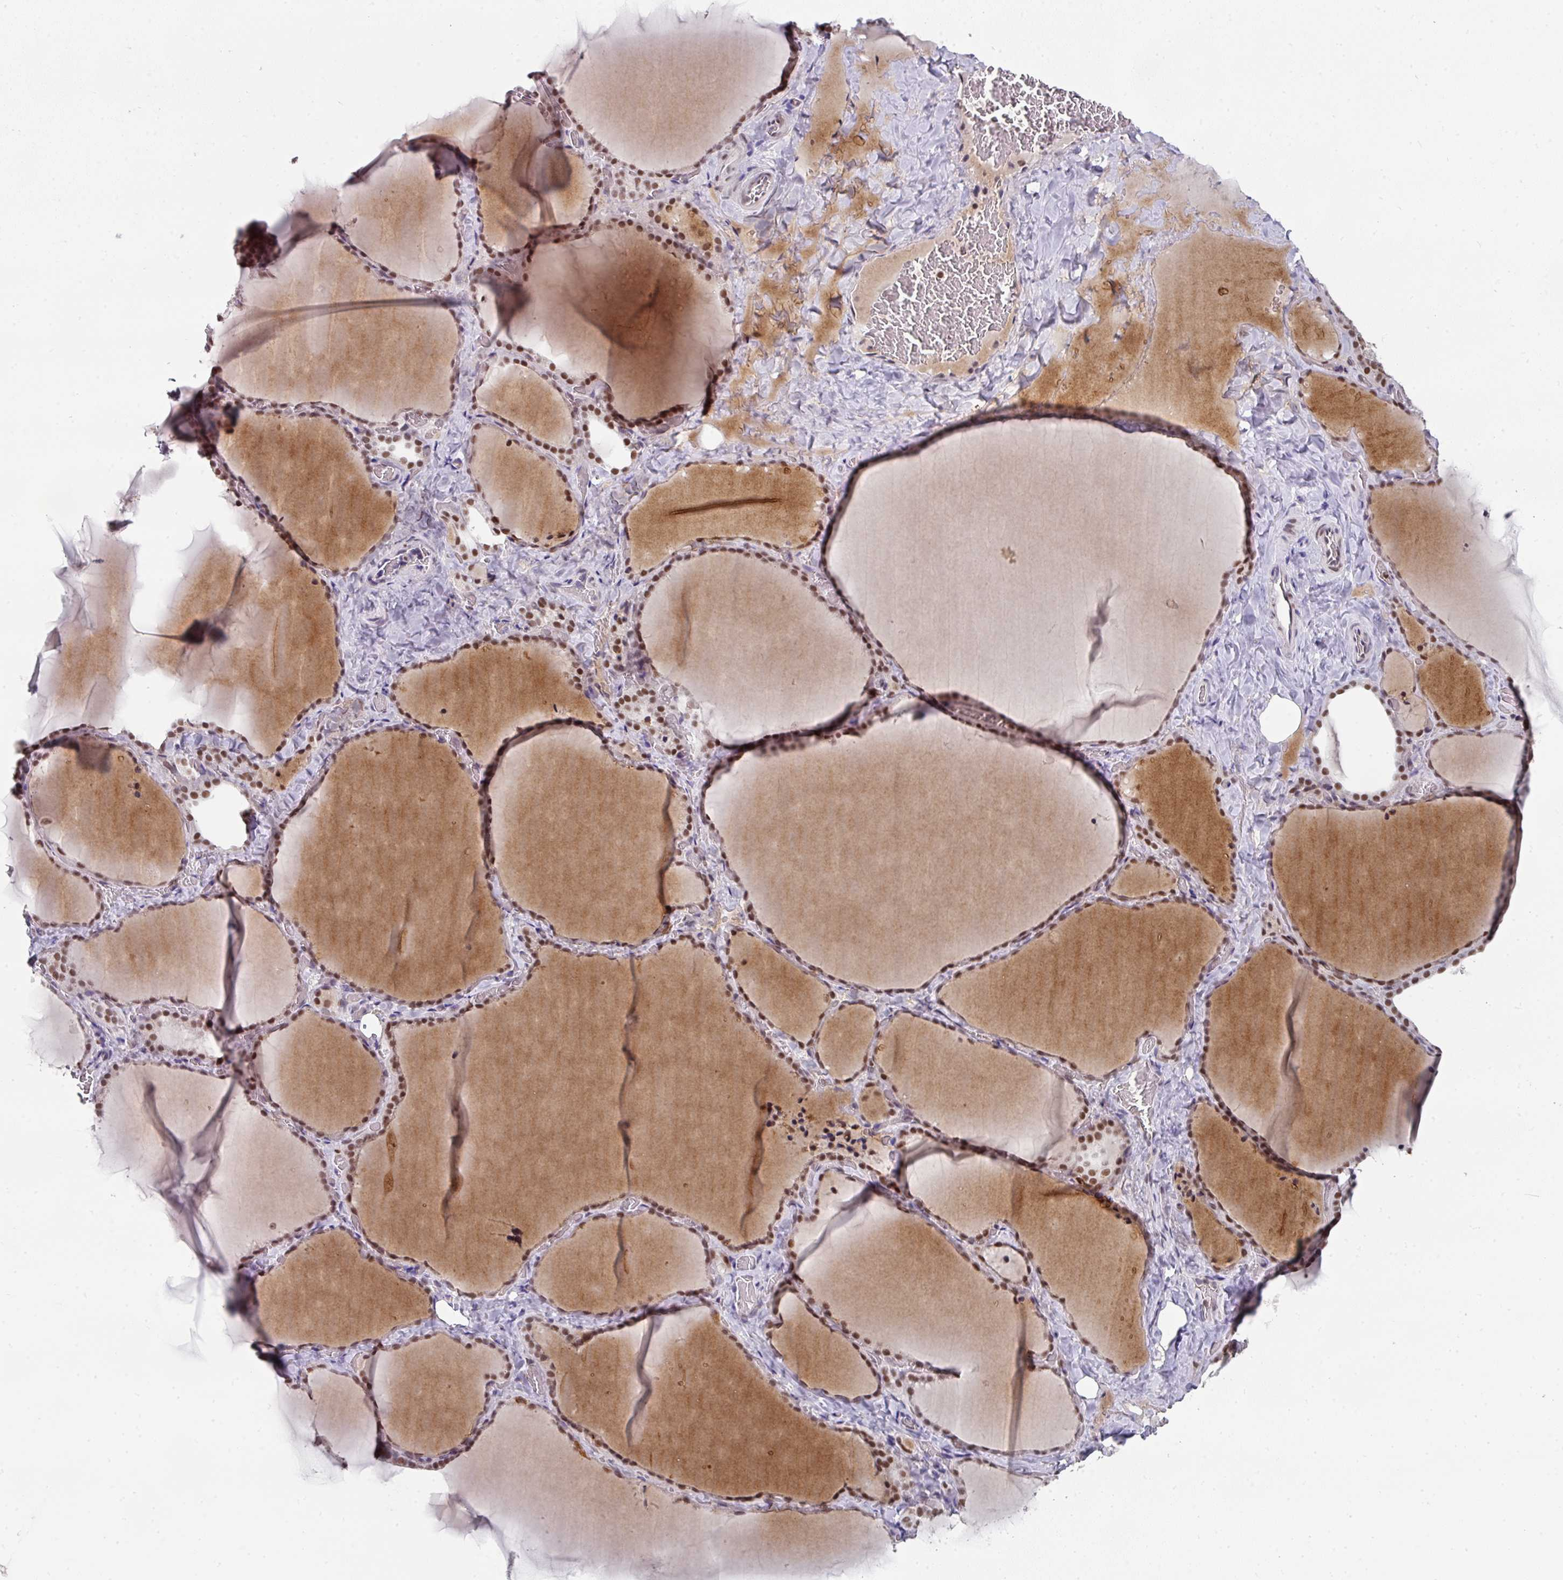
{"staining": {"intensity": "moderate", "quantity": ">75%", "location": "nuclear"}, "tissue": "thyroid gland", "cell_type": "Glandular cells", "image_type": "normal", "snomed": [{"axis": "morphology", "description": "Normal tissue, NOS"}, {"axis": "topography", "description": "Thyroid gland"}], "caption": "This photomicrograph demonstrates immunohistochemistry (IHC) staining of benign human thyroid gland, with medium moderate nuclear expression in about >75% of glandular cells.", "gene": "ENSG00000283782", "patient": {"sex": "female", "age": 22}}